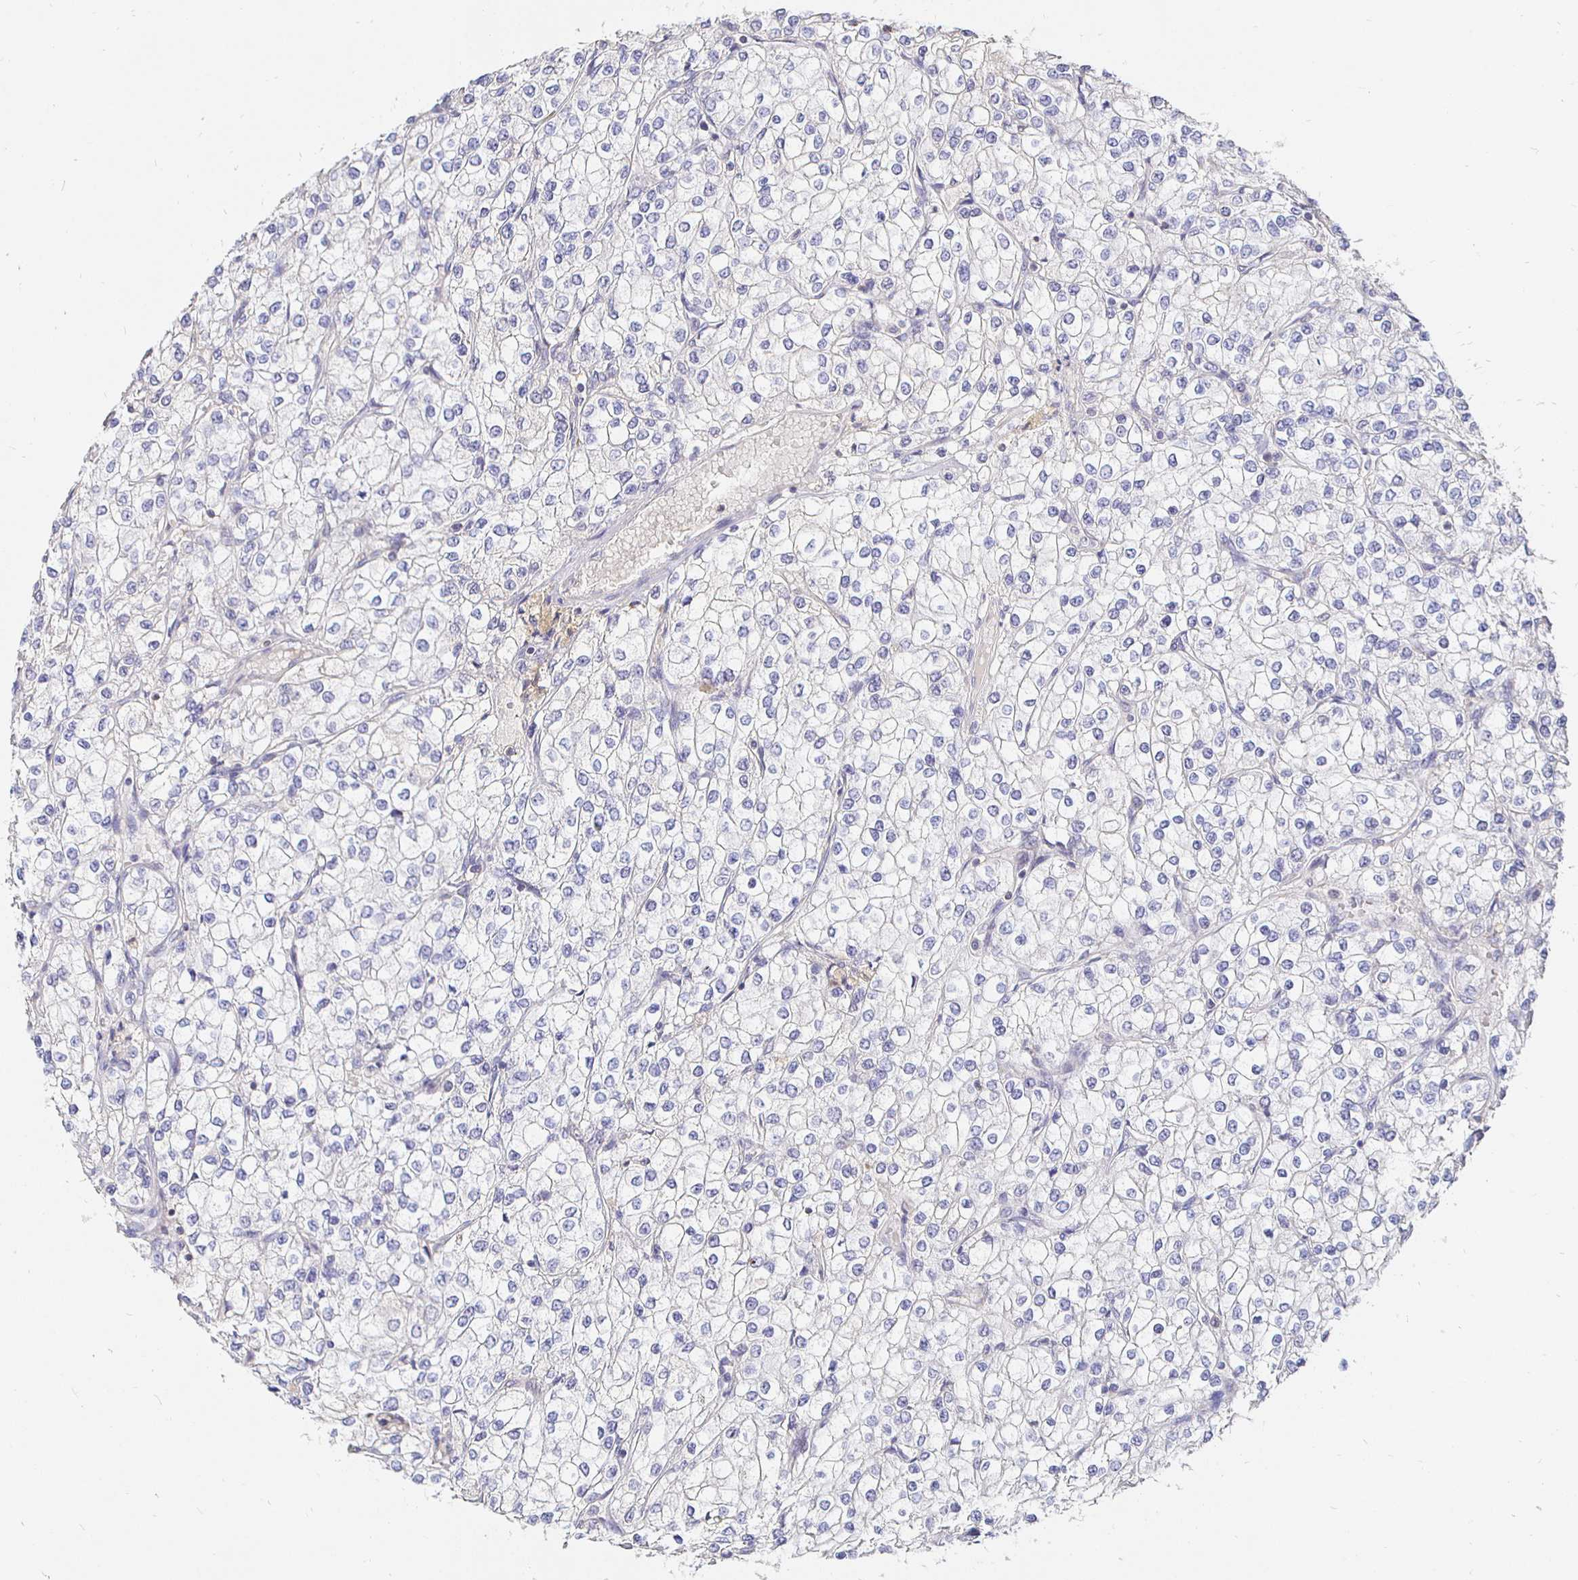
{"staining": {"intensity": "negative", "quantity": "none", "location": "none"}, "tissue": "renal cancer", "cell_type": "Tumor cells", "image_type": "cancer", "snomed": [{"axis": "morphology", "description": "Adenocarcinoma, NOS"}, {"axis": "topography", "description": "Kidney"}], "caption": "Tumor cells show no significant positivity in renal cancer (adenocarcinoma).", "gene": "CXCR3", "patient": {"sex": "male", "age": 80}}